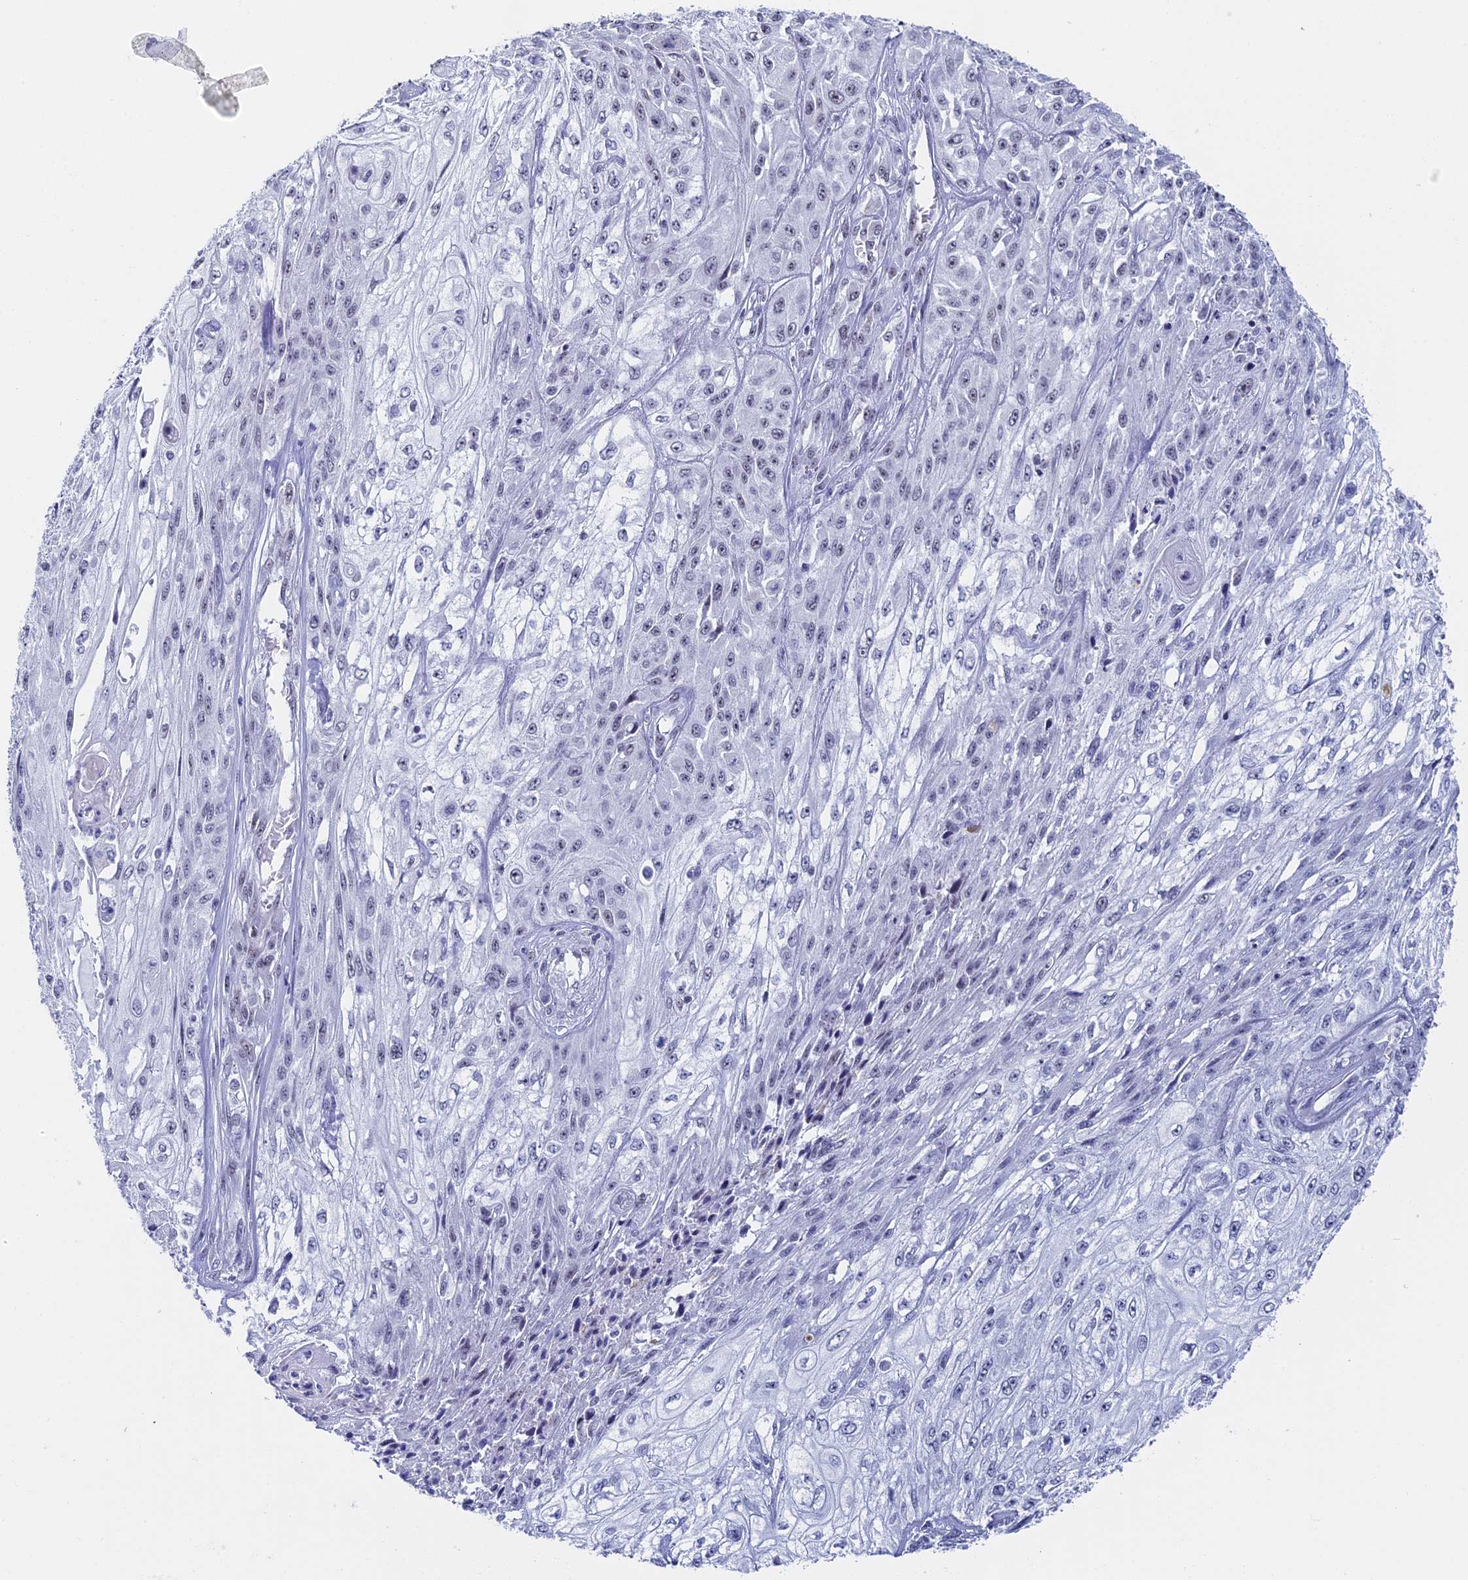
{"staining": {"intensity": "negative", "quantity": "none", "location": "none"}, "tissue": "skin cancer", "cell_type": "Tumor cells", "image_type": "cancer", "snomed": [{"axis": "morphology", "description": "Squamous cell carcinoma, NOS"}, {"axis": "morphology", "description": "Squamous cell carcinoma, metastatic, NOS"}, {"axis": "topography", "description": "Skin"}, {"axis": "topography", "description": "Lymph node"}], "caption": "This is a image of immunohistochemistry (IHC) staining of skin cancer, which shows no expression in tumor cells.", "gene": "CD2BP2", "patient": {"sex": "male", "age": 75}}